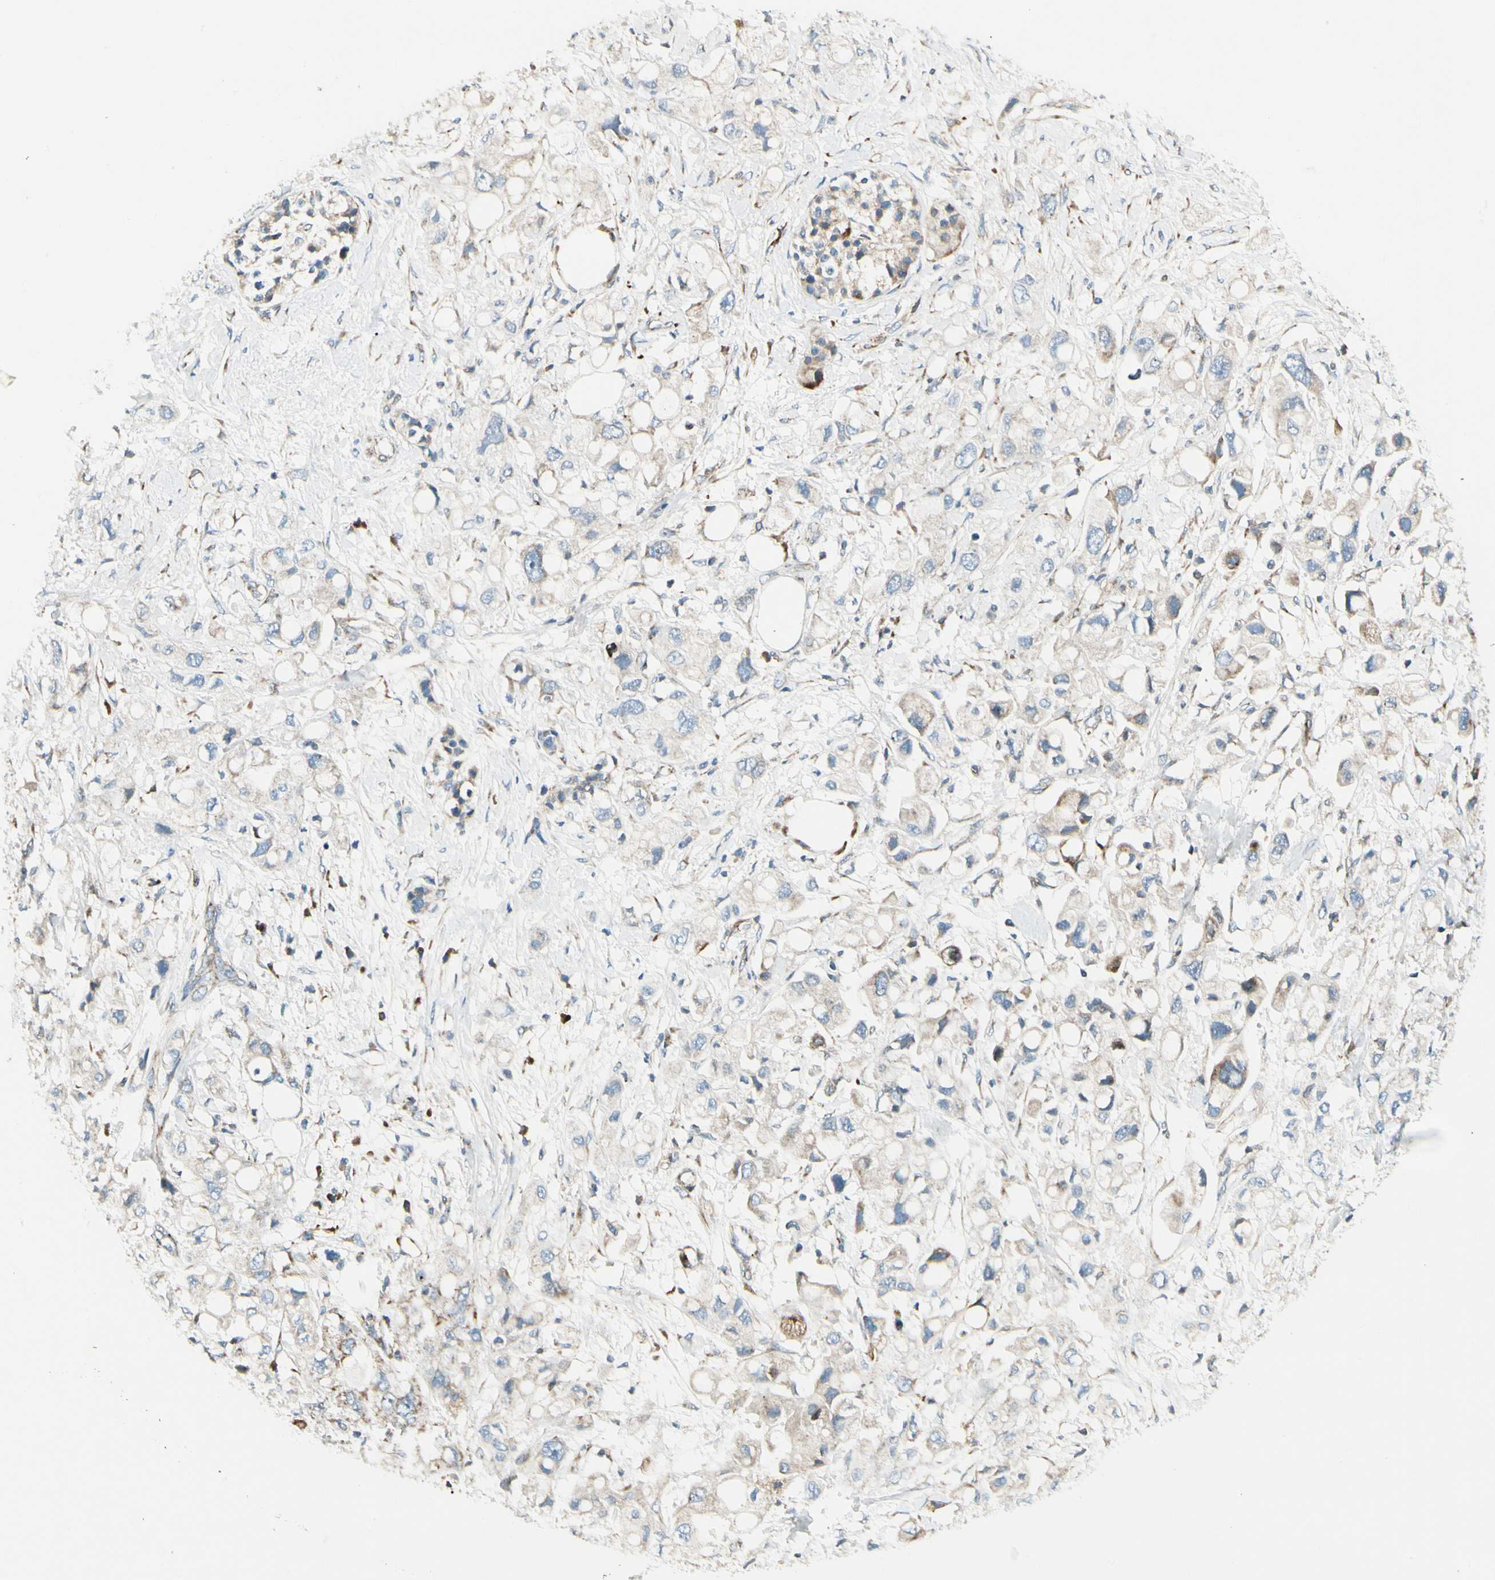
{"staining": {"intensity": "weak", "quantity": "25%-75%", "location": "cytoplasmic/membranous"}, "tissue": "pancreatic cancer", "cell_type": "Tumor cells", "image_type": "cancer", "snomed": [{"axis": "morphology", "description": "Adenocarcinoma, NOS"}, {"axis": "topography", "description": "Pancreas"}], "caption": "A brown stain highlights weak cytoplasmic/membranous expression of a protein in pancreatic adenocarcinoma tumor cells.", "gene": "MRPL9", "patient": {"sex": "female", "age": 56}}